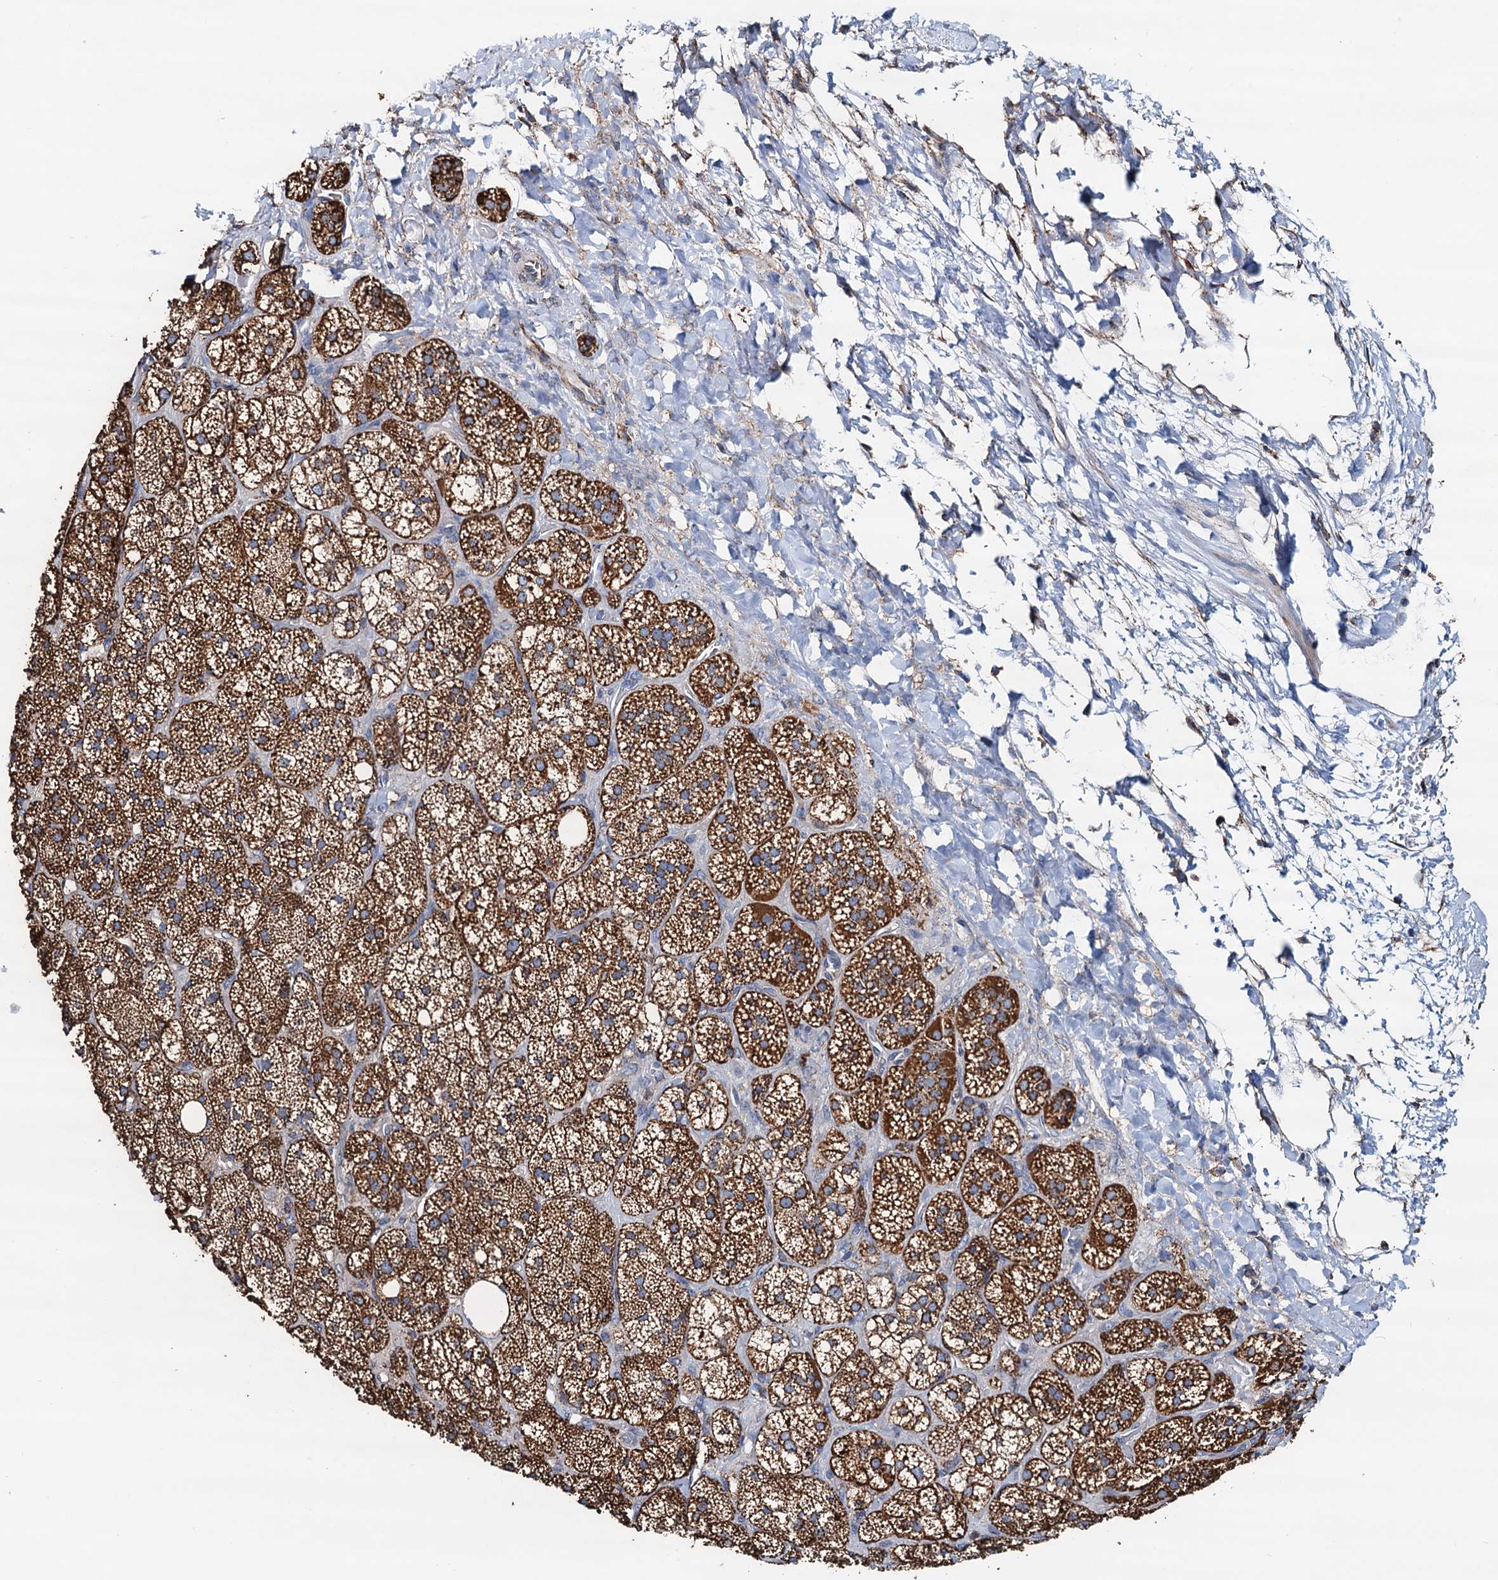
{"staining": {"intensity": "strong", "quantity": ">75%", "location": "cytoplasmic/membranous"}, "tissue": "adrenal gland", "cell_type": "Glandular cells", "image_type": "normal", "snomed": [{"axis": "morphology", "description": "Normal tissue, NOS"}, {"axis": "topography", "description": "Adrenal gland"}], "caption": "Immunohistochemical staining of unremarkable adrenal gland exhibits strong cytoplasmic/membranous protein expression in about >75% of glandular cells.", "gene": "AAGAB", "patient": {"sex": "male", "age": 61}}